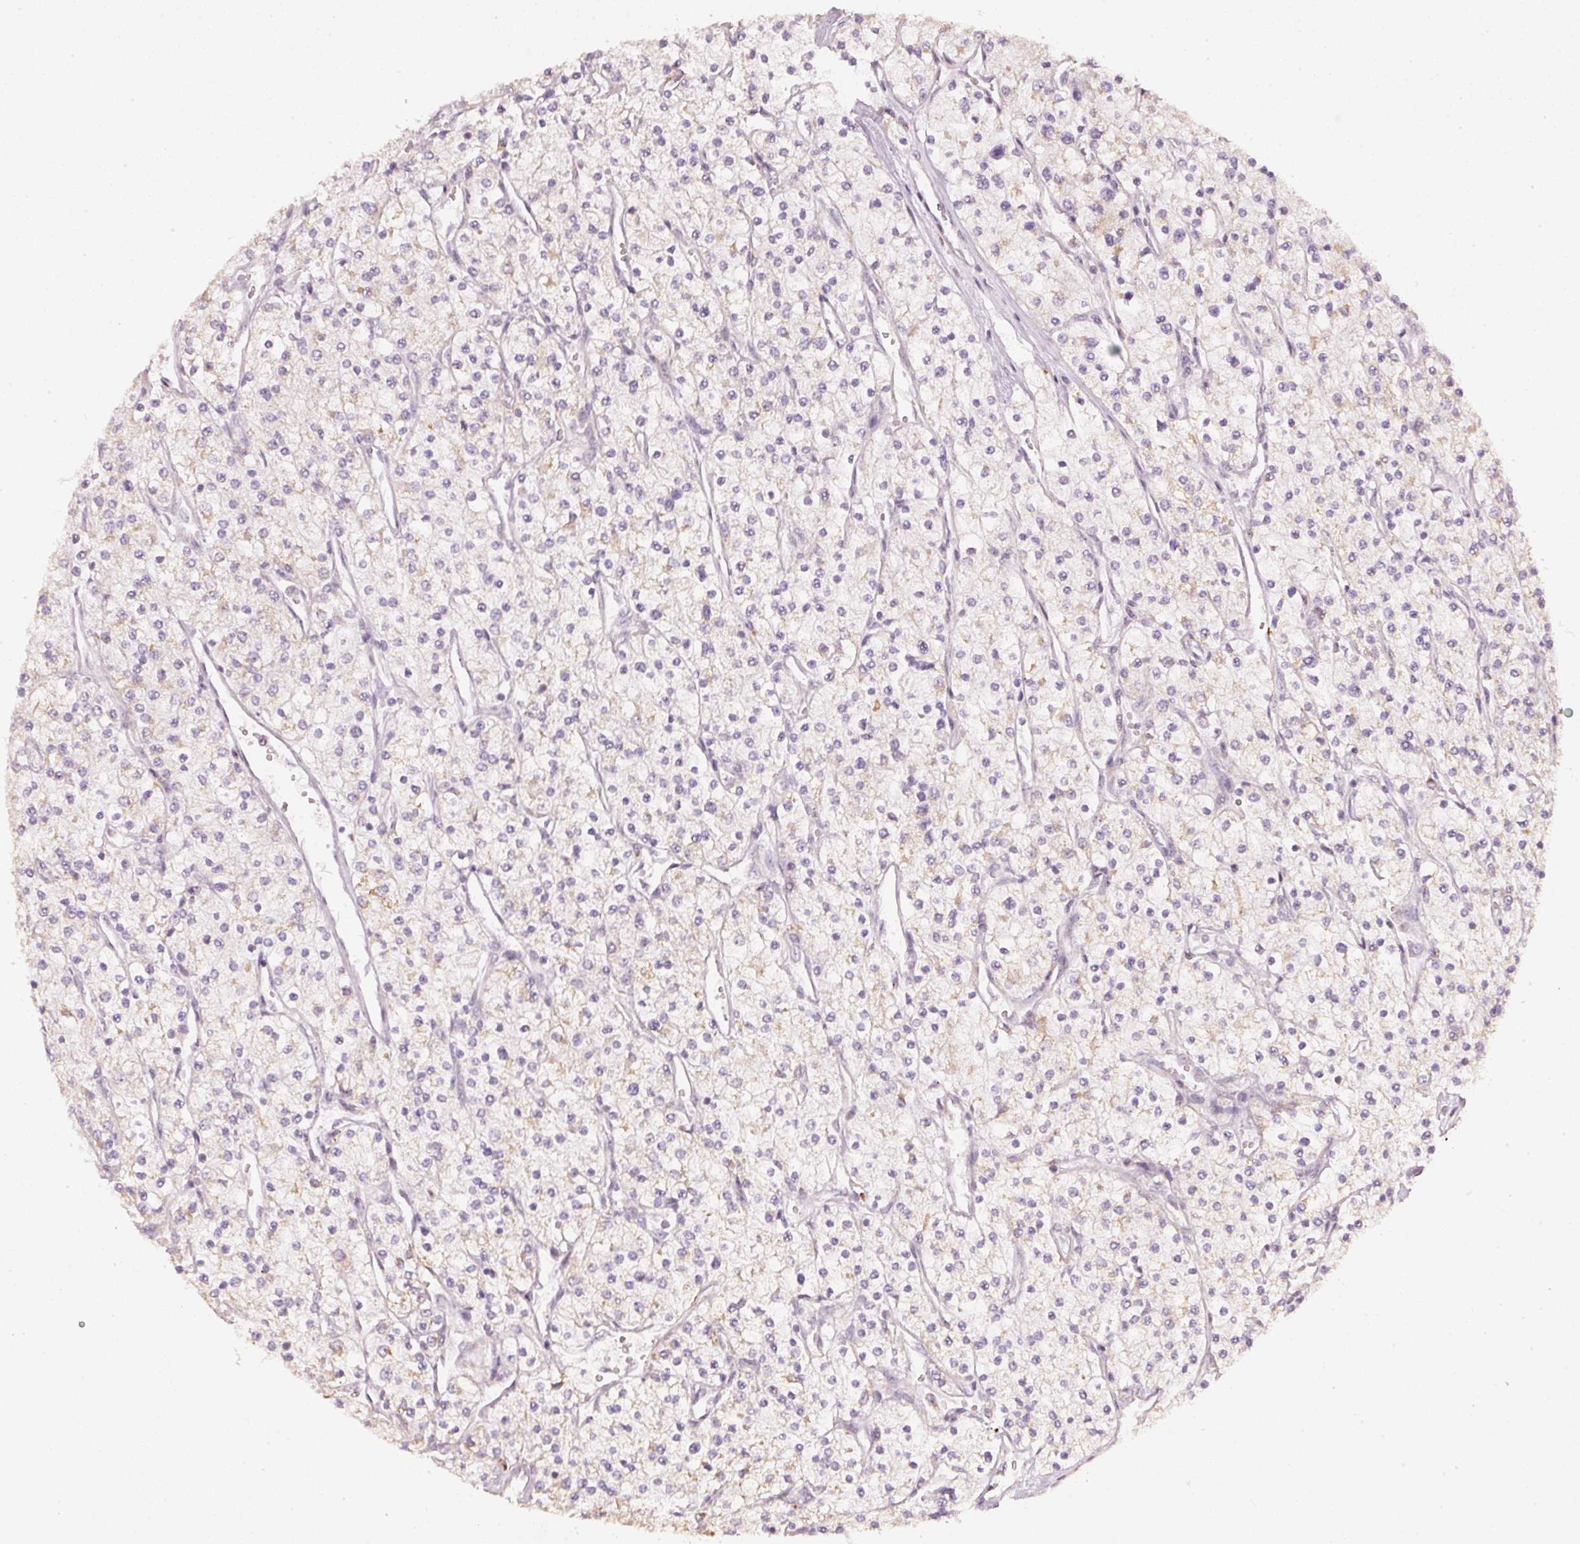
{"staining": {"intensity": "weak", "quantity": "<25%", "location": "cytoplasmic/membranous"}, "tissue": "renal cancer", "cell_type": "Tumor cells", "image_type": "cancer", "snomed": [{"axis": "morphology", "description": "Adenocarcinoma, NOS"}, {"axis": "topography", "description": "Kidney"}], "caption": "DAB (3,3'-diaminobenzidine) immunohistochemical staining of human renal cancer (adenocarcinoma) exhibits no significant staining in tumor cells.", "gene": "RAB35", "patient": {"sex": "male", "age": 80}}